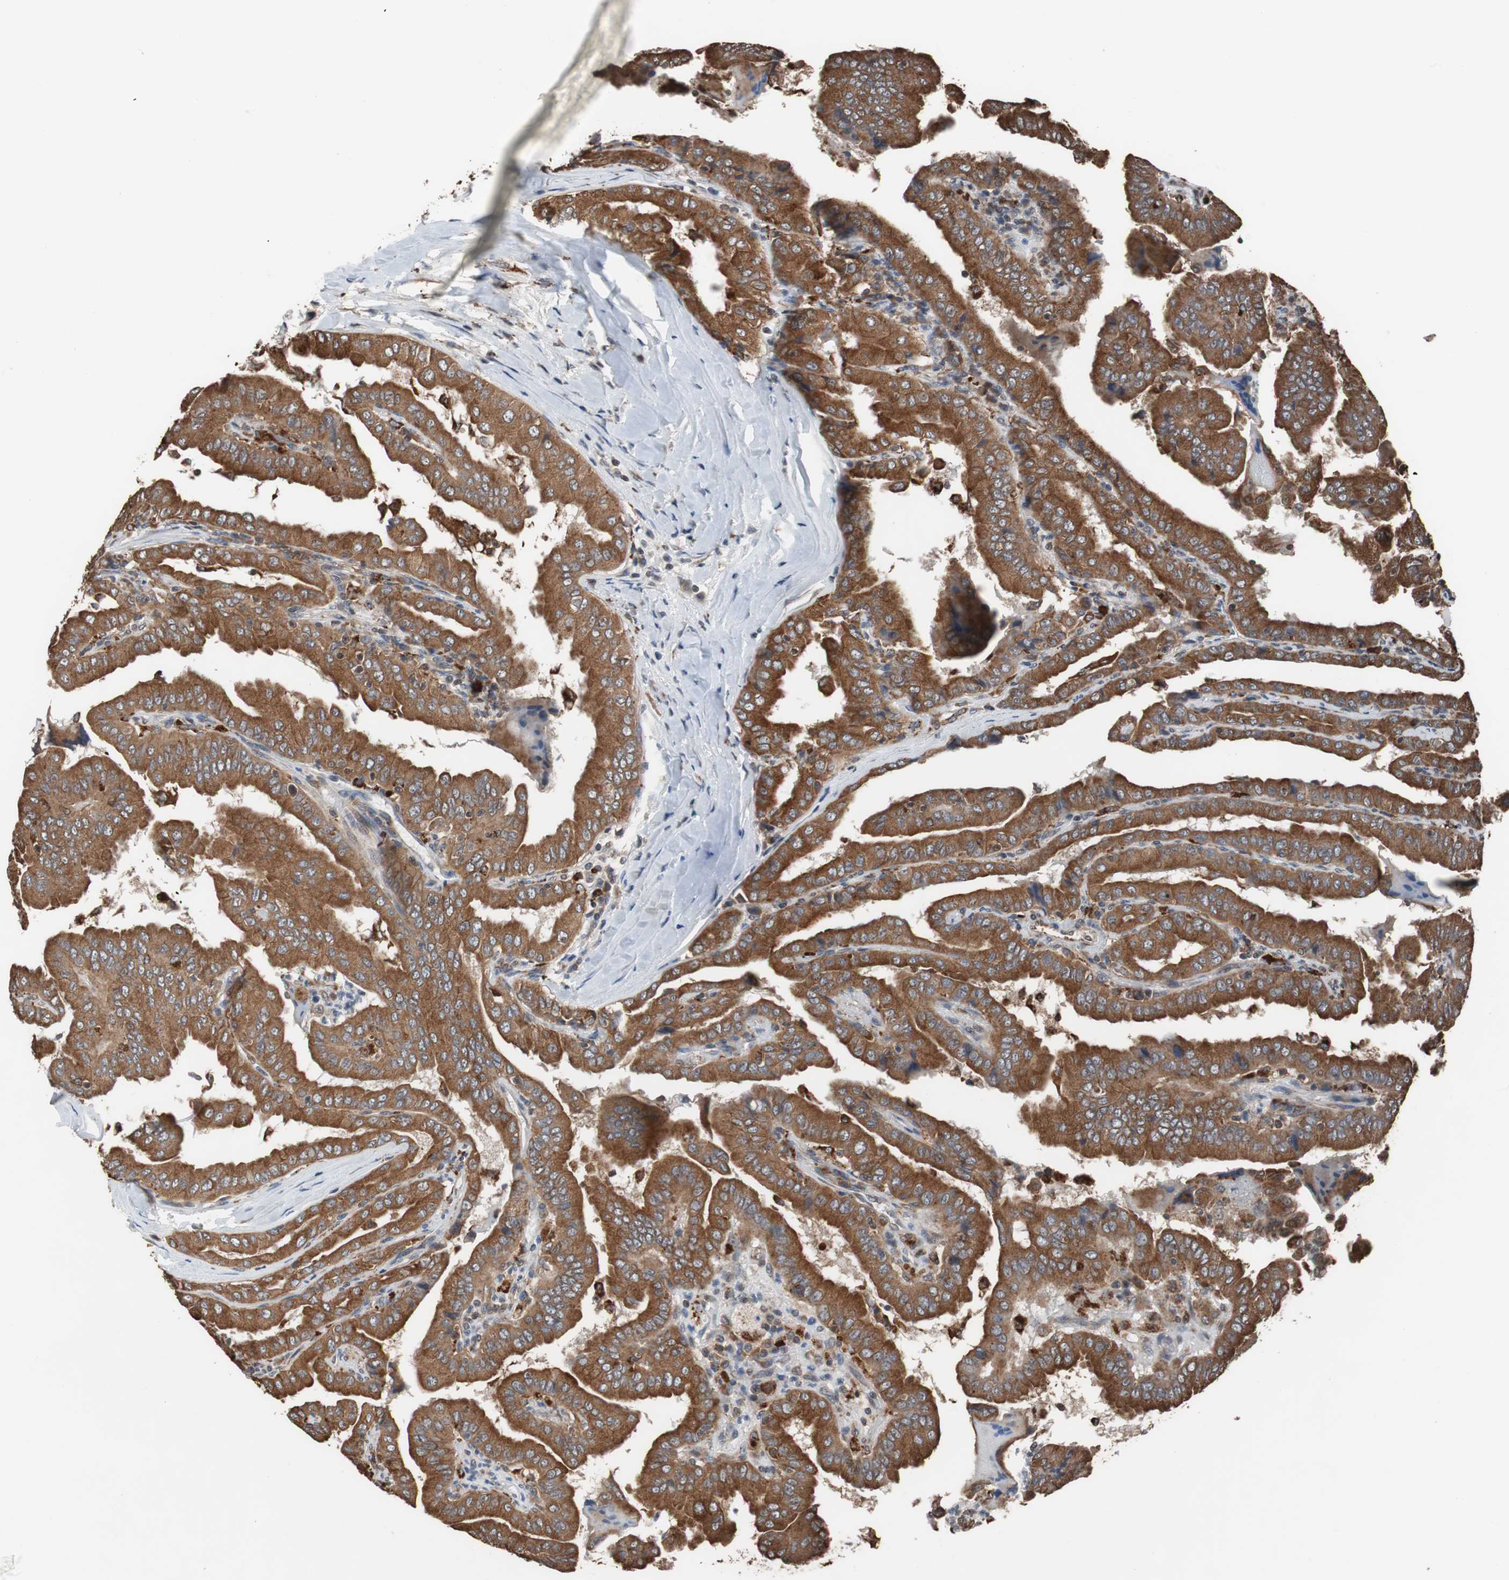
{"staining": {"intensity": "strong", "quantity": ">75%", "location": "cytoplasmic/membranous"}, "tissue": "thyroid cancer", "cell_type": "Tumor cells", "image_type": "cancer", "snomed": [{"axis": "morphology", "description": "Papillary adenocarcinoma, NOS"}, {"axis": "topography", "description": "Thyroid gland"}], "caption": "Protein expression analysis of papillary adenocarcinoma (thyroid) shows strong cytoplasmic/membranous expression in about >75% of tumor cells.", "gene": "USP10", "patient": {"sex": "male", "age": 33}}